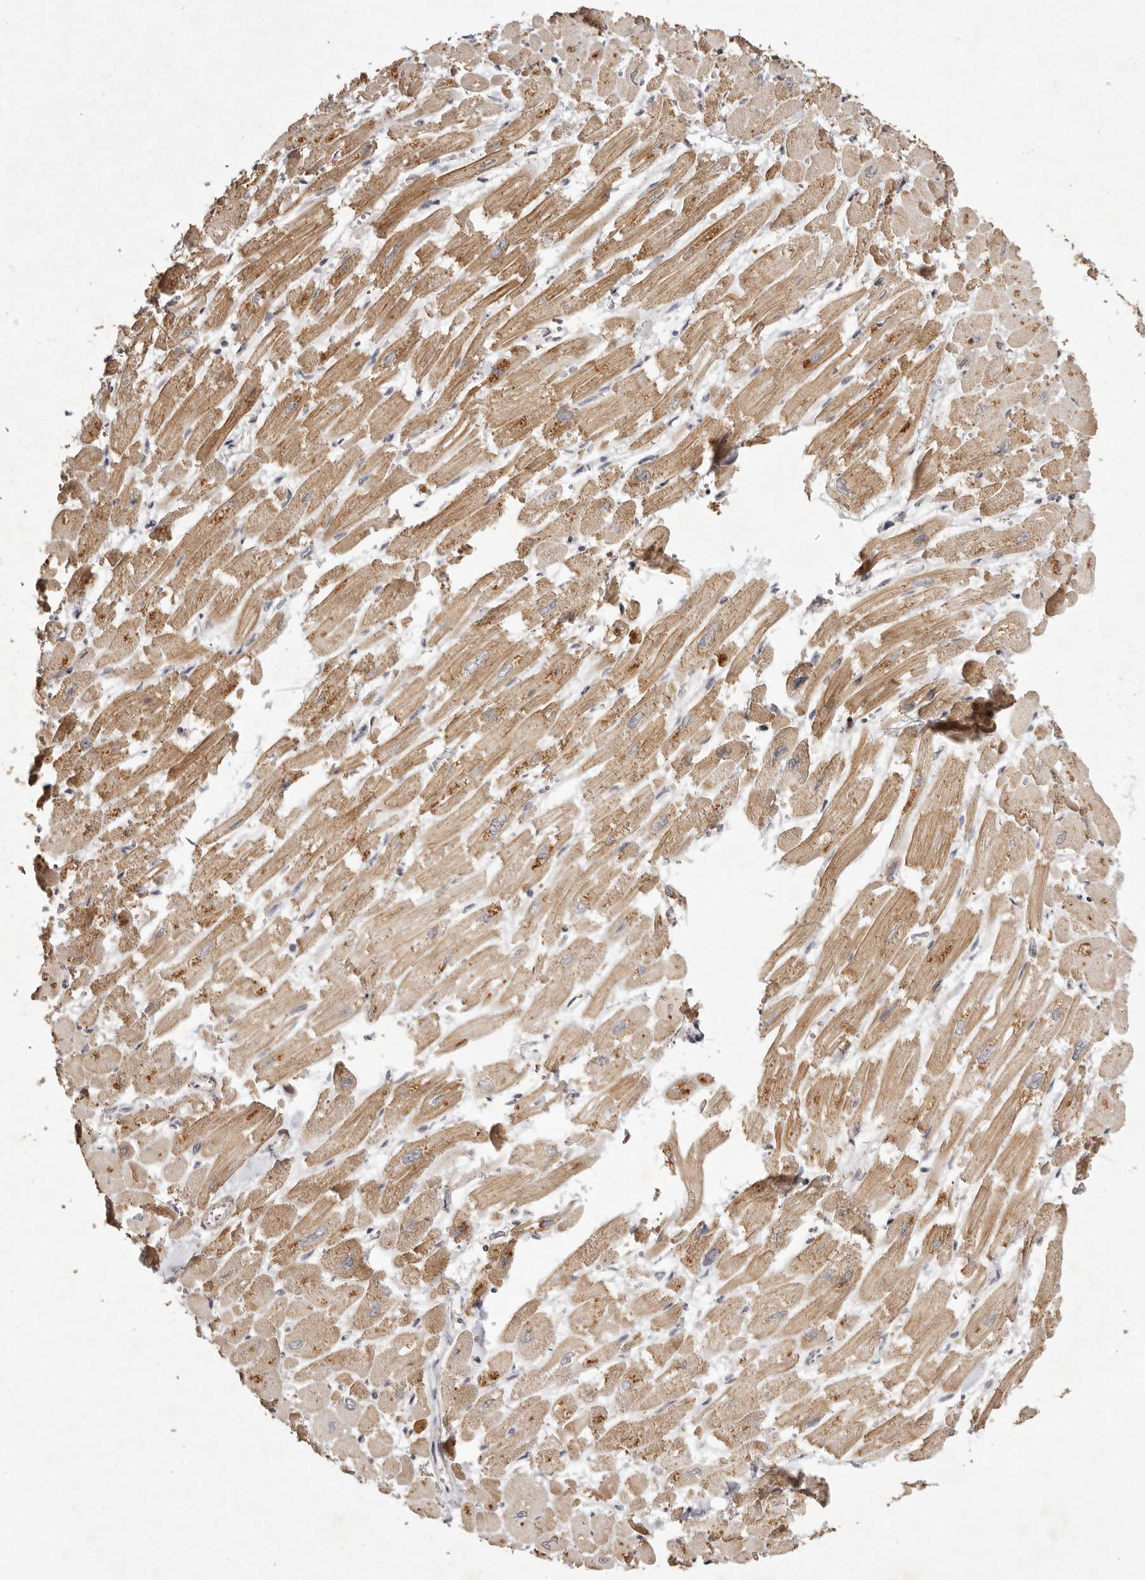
{"staining": {"intensity": "moderate", "quantity": ">75%", "location": "cytoplasmic/membranous"}, "tissue": "heart muscle", "cell_type": "Cardiomyocytes", "image_type": "normal", "snomed": [{"axis": "morphology", "description": "Normal tissue, NOS"}, {"axis": "topography", "description": "Heart"}], "caption": "Immunohistochemical staining of benign heart muscle shows moderate cytoplasmic/membranous protein positivity in about >75% of cardiomyocytes.", "gene": "BUD31", "patient": {"sex": "male", "age": 54}}